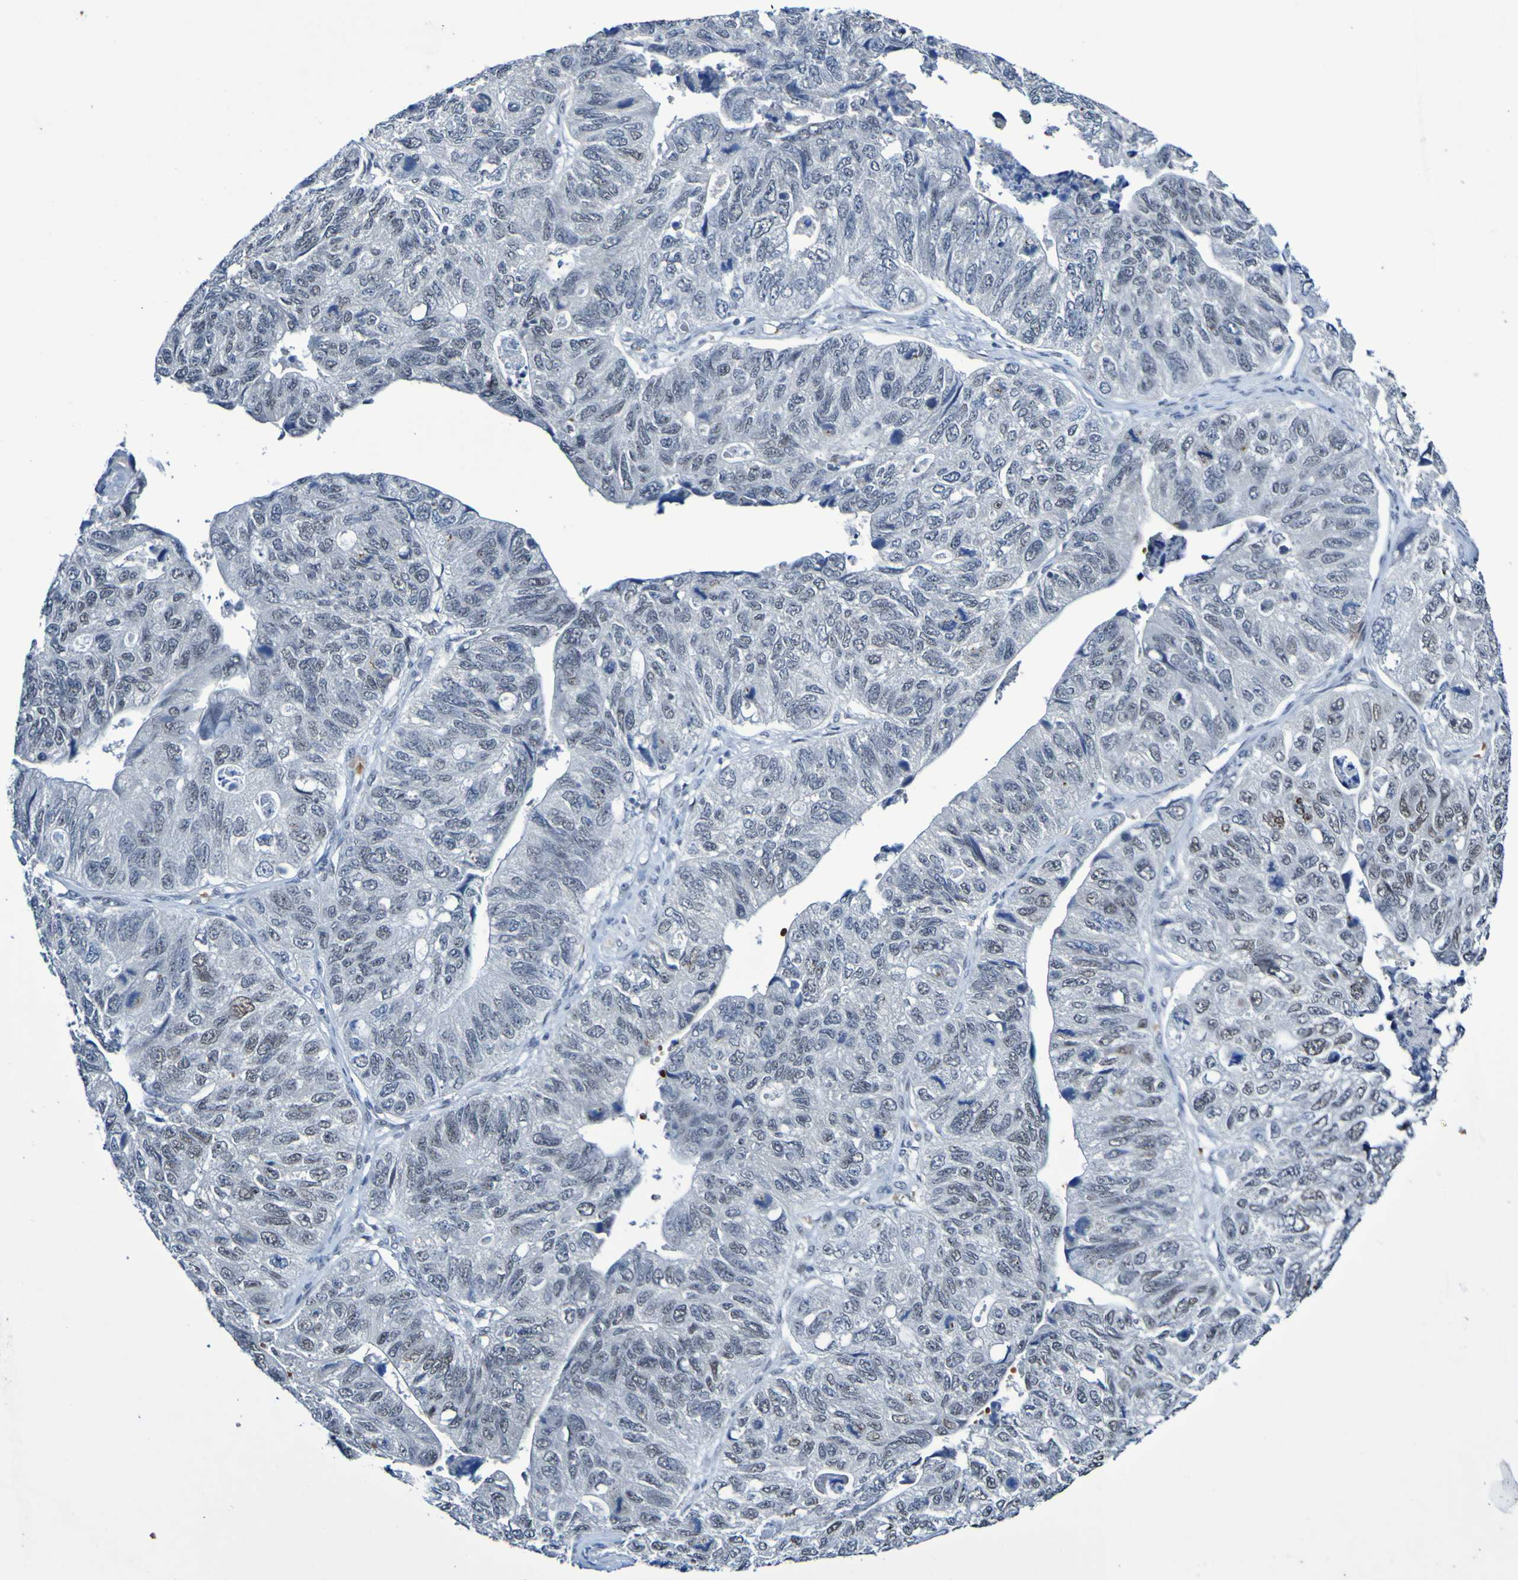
{"staining": {"intensity": "moderate", "quantity": "25%-75%", "location": "nuclear"}, "tissue": "stomach cancer", "cell_type": "Tumor cells", "image_type": "cancer", "snomed": [{"axis": "morphology", "description": "Adenocarcinoma, NOS"}, {"axis": "topography", "description": "Stomach"}], "caption": "Immunohistochemical staining of human stomach cancer (adenocarcinoma) exhibits medium levels of moderate nuclear staining in about 25%-75% of tumor cells. (Brightfield microscopy of DAB IHC at high magnification).", "gene": "PCGF1", "patient": {"sex": "male", "age": 59}}